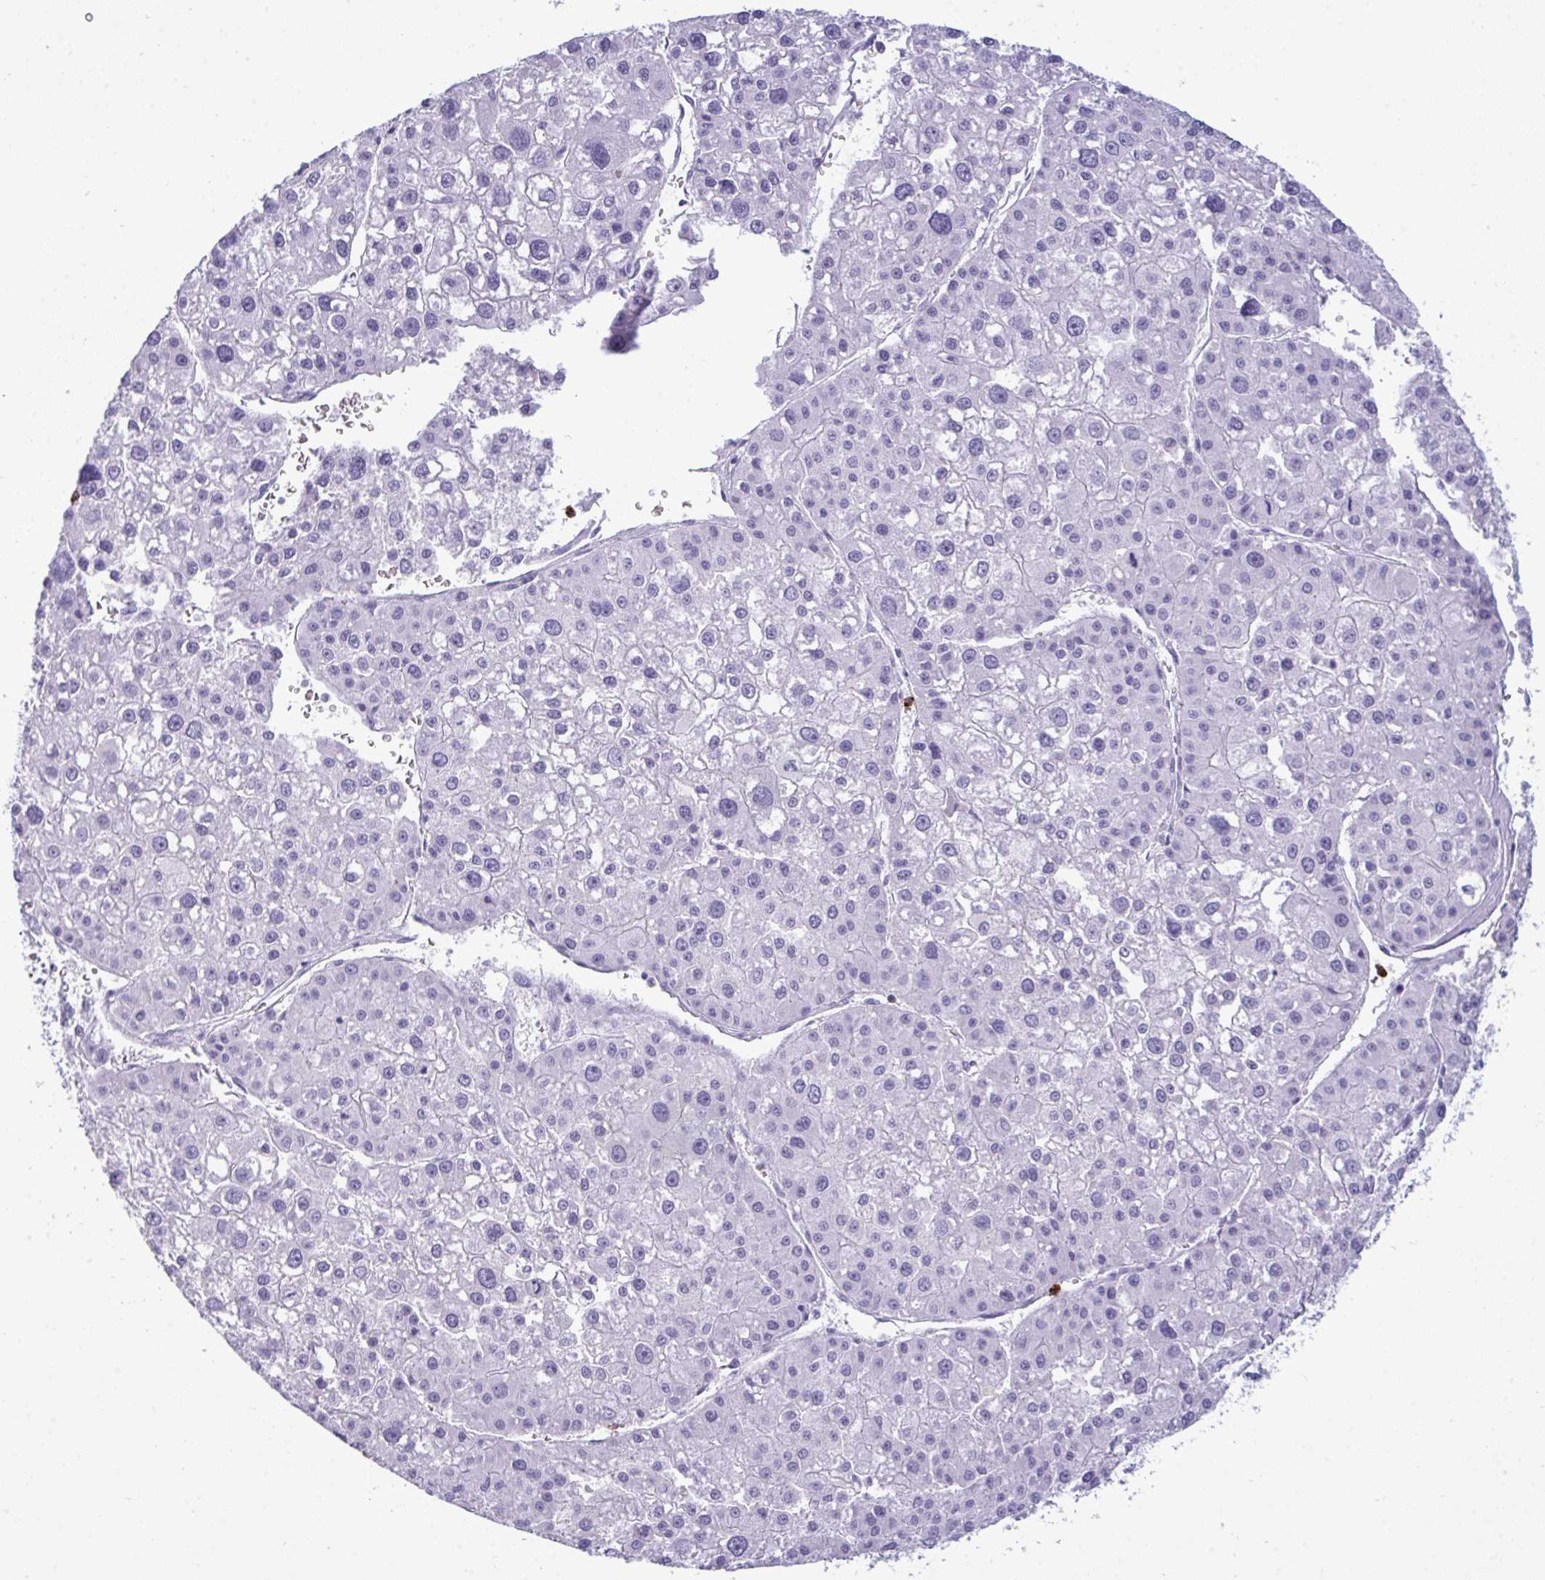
{"staining": {"intensity": "negative", "quantity": "none", "location": "none"}, "tissue": "liver cancer", "cell_type": "Tumor cells", "image_type": "cancer", "snomed": [{"axis": "morphology", "description": "Carcinoma, Hepatocellular, NOS"}, {"axis": "topography", "description": "Liver"}], "caption": "High magnification brightfield microscopy of hepatocellular carcinoma (liver) stained with DAB (brown) and counterstained with hematoxylin (blue): tumor cells show no significant positivity. (Brightfield microscopy of DAB immunohistochemistry at high magnification).", "gene": "ARHGAP42", "patient": {"sex": "male", "age": 73}}